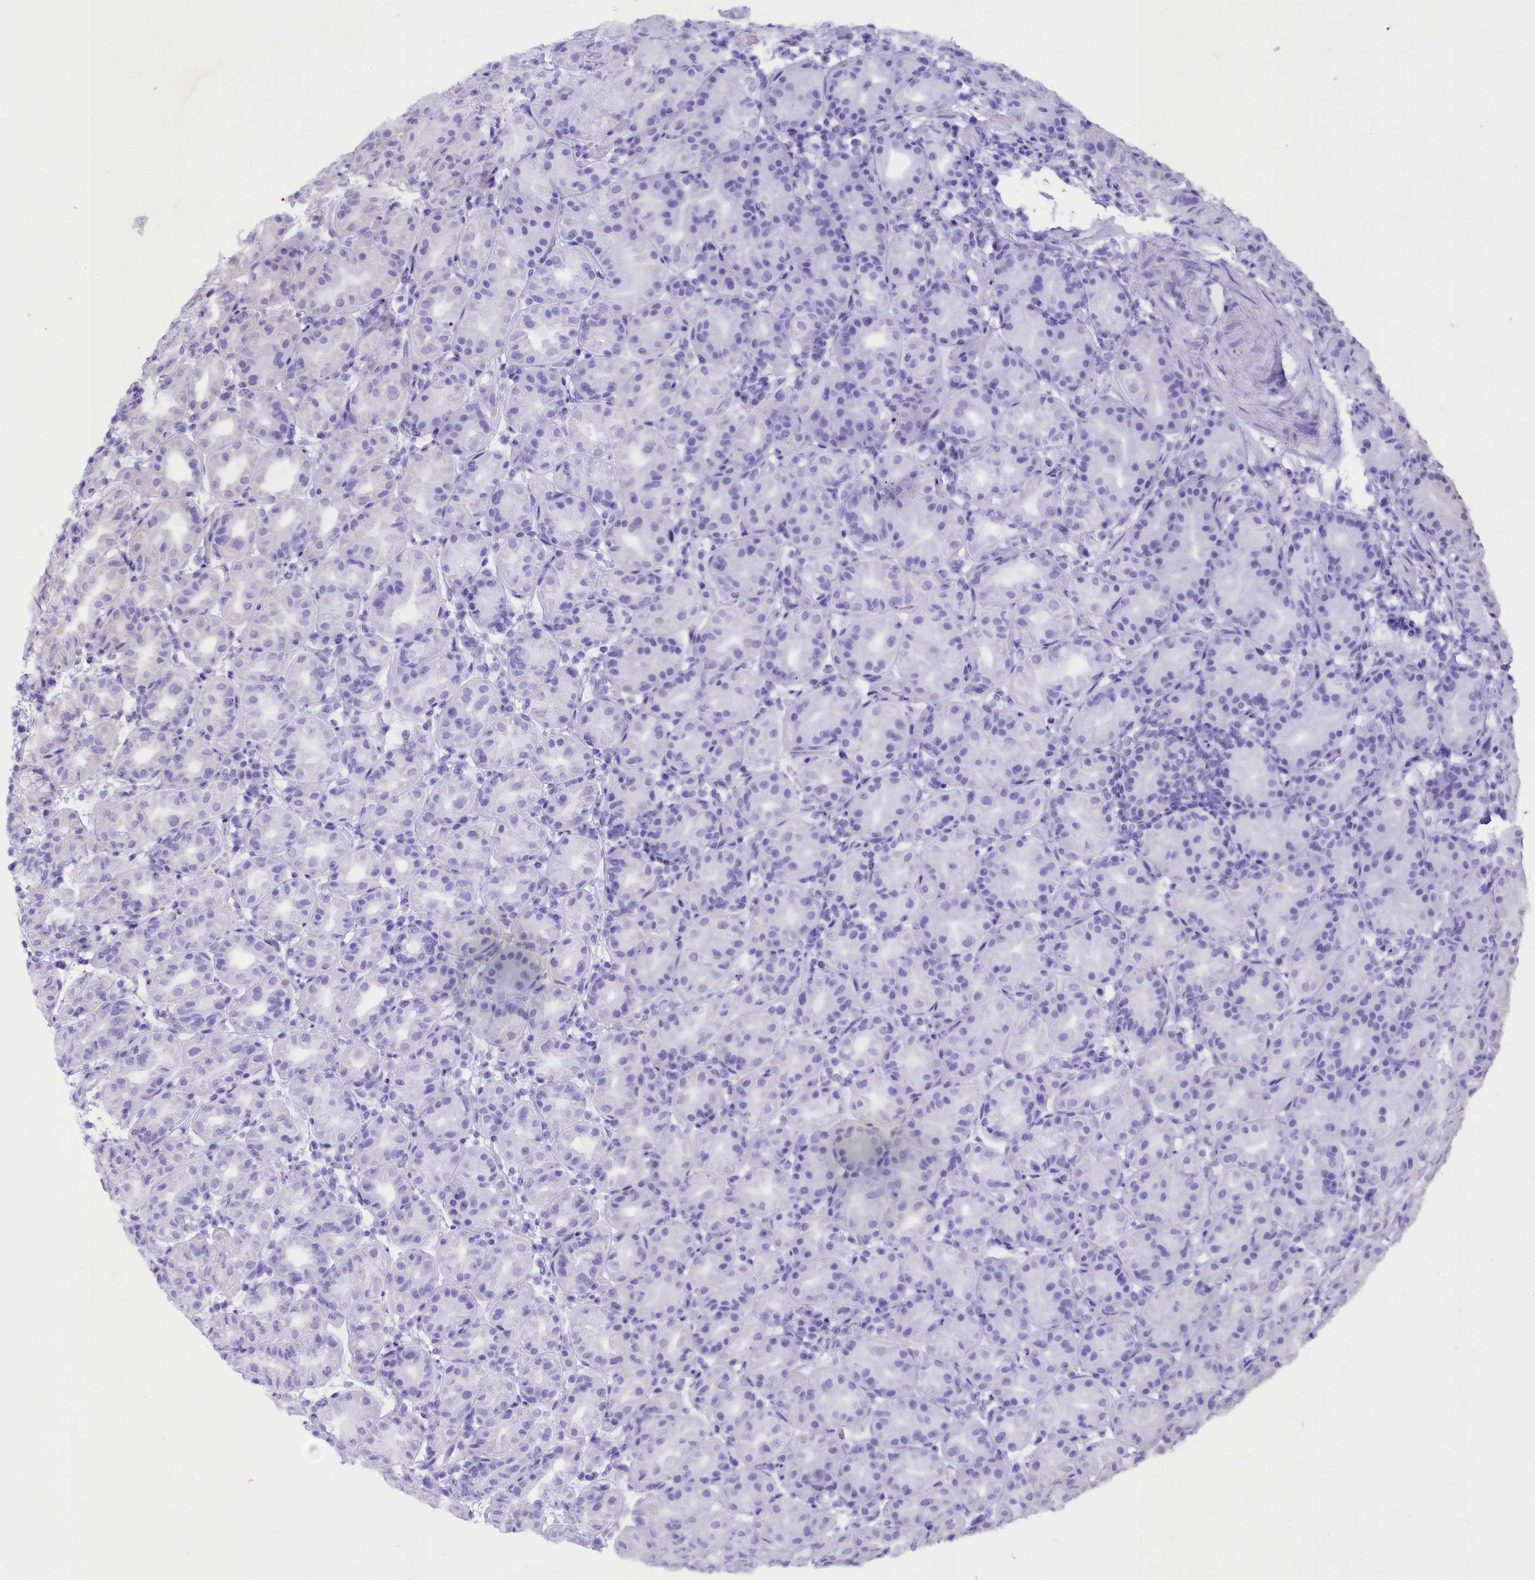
{"staining": {"intensity": "negative", "quantity": "none", "location": "none"}, "tissue": "stomach", "cell_type": "Glandular cells", "image_type": "normal", "snomed": [{"axis": "morphology", "description": "Normal tissue, NOS"}, {"axis": "topography", "description": "Stomach"}], "caption": "Immunohistochemistry (IHC) photomicrograph of normal stomach stained for a protein (brown), which displays no expression in glandular cells.", "gene": "CD99", "patient": {"sex": "female", "age": 79}}